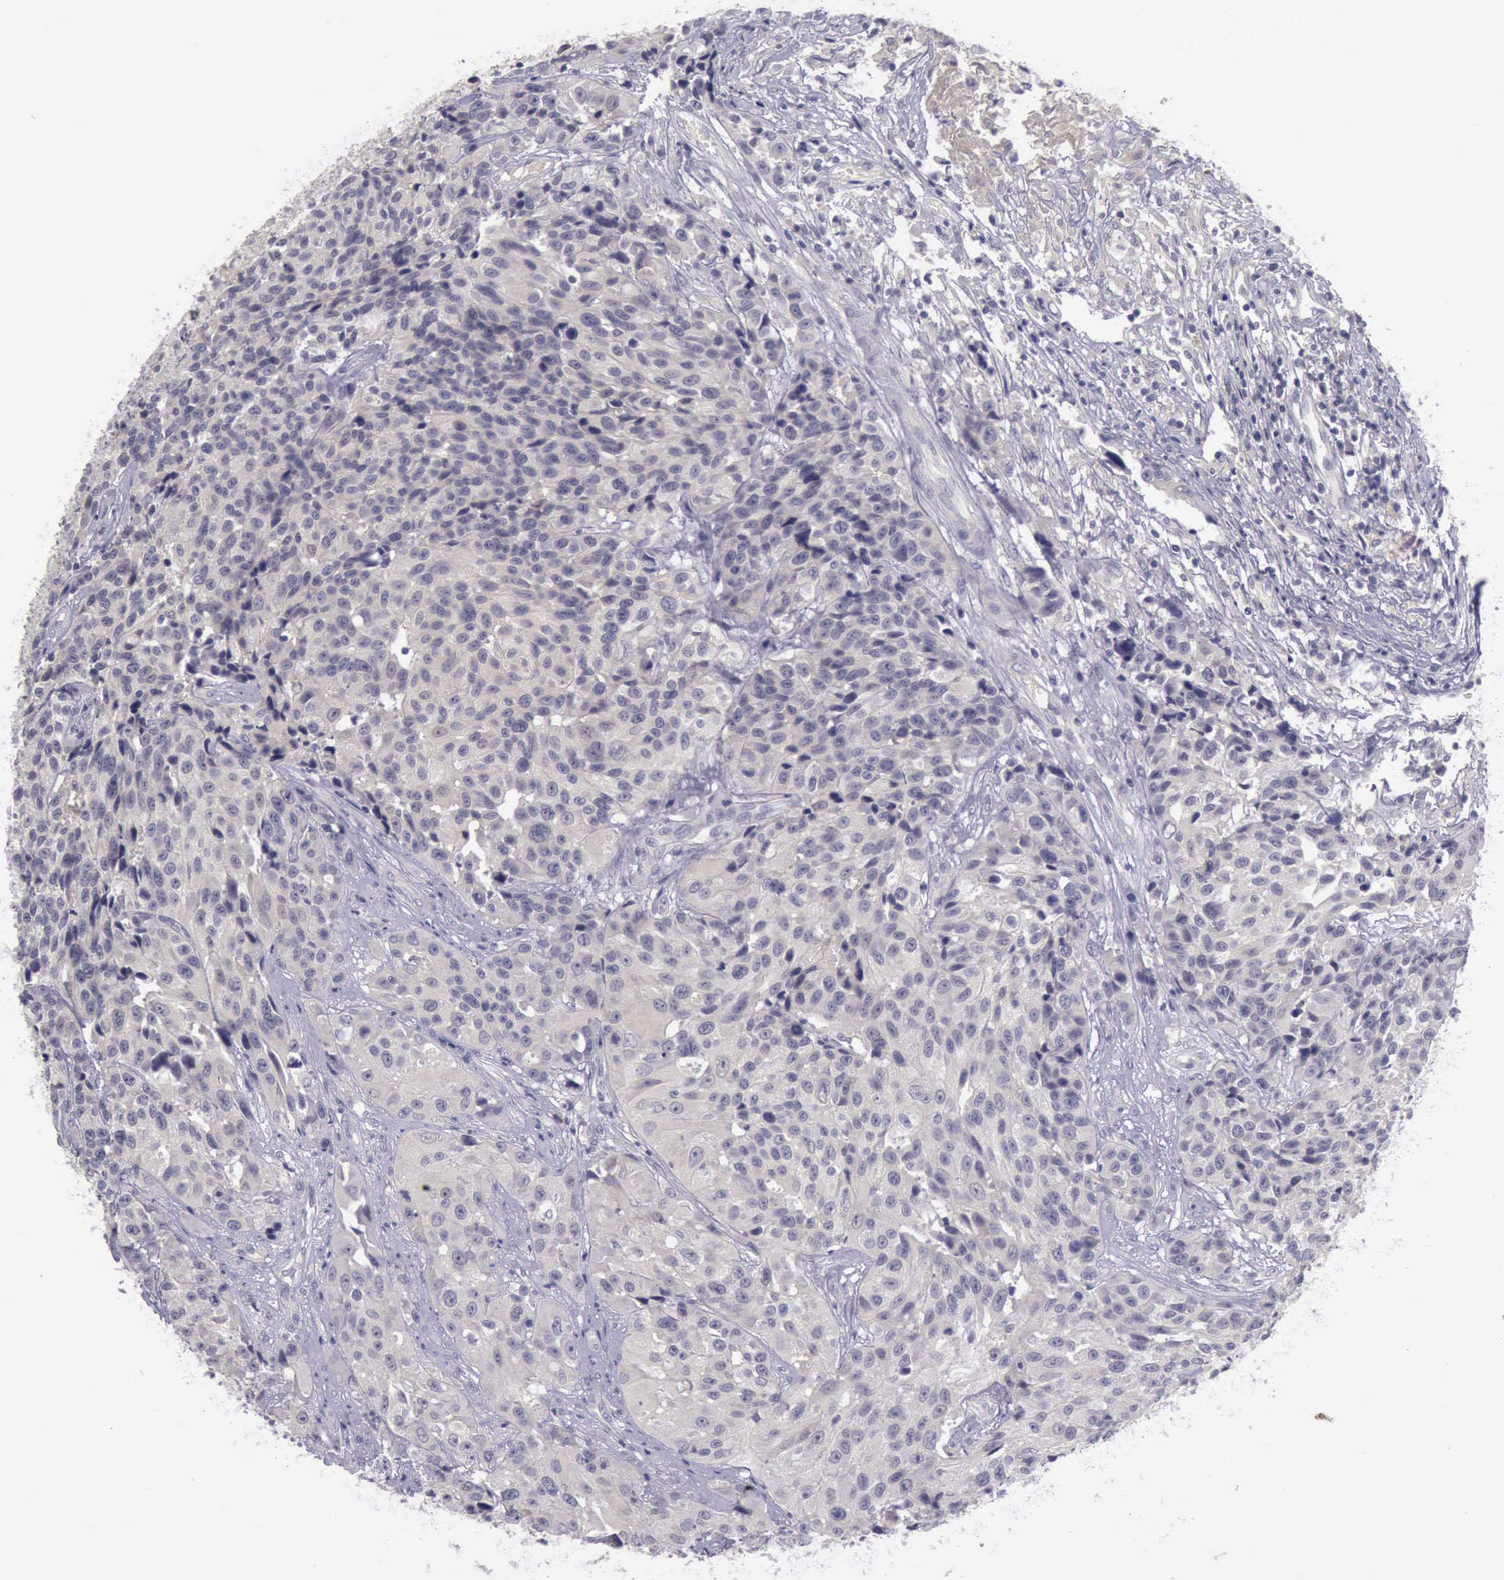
{"staining": {"intensity": "negative", "quantity": "none", "location": "none"}, "tissue": "urothelial cancer", "cell_type": "Tumor cells", "image_type": "cancer", "snomed": [{"axis": "morphology", "description": "Urothelial carcinoma, High grade"}, {"axis": "topography", "description": "Urinary bladder"}], "caption": "A photomicrograph of human high-grade urothelial carcinoma is negative for staining in tumor cells.", "gene": "ARNT2", "patient": {"sex": "female", "age": 81}}